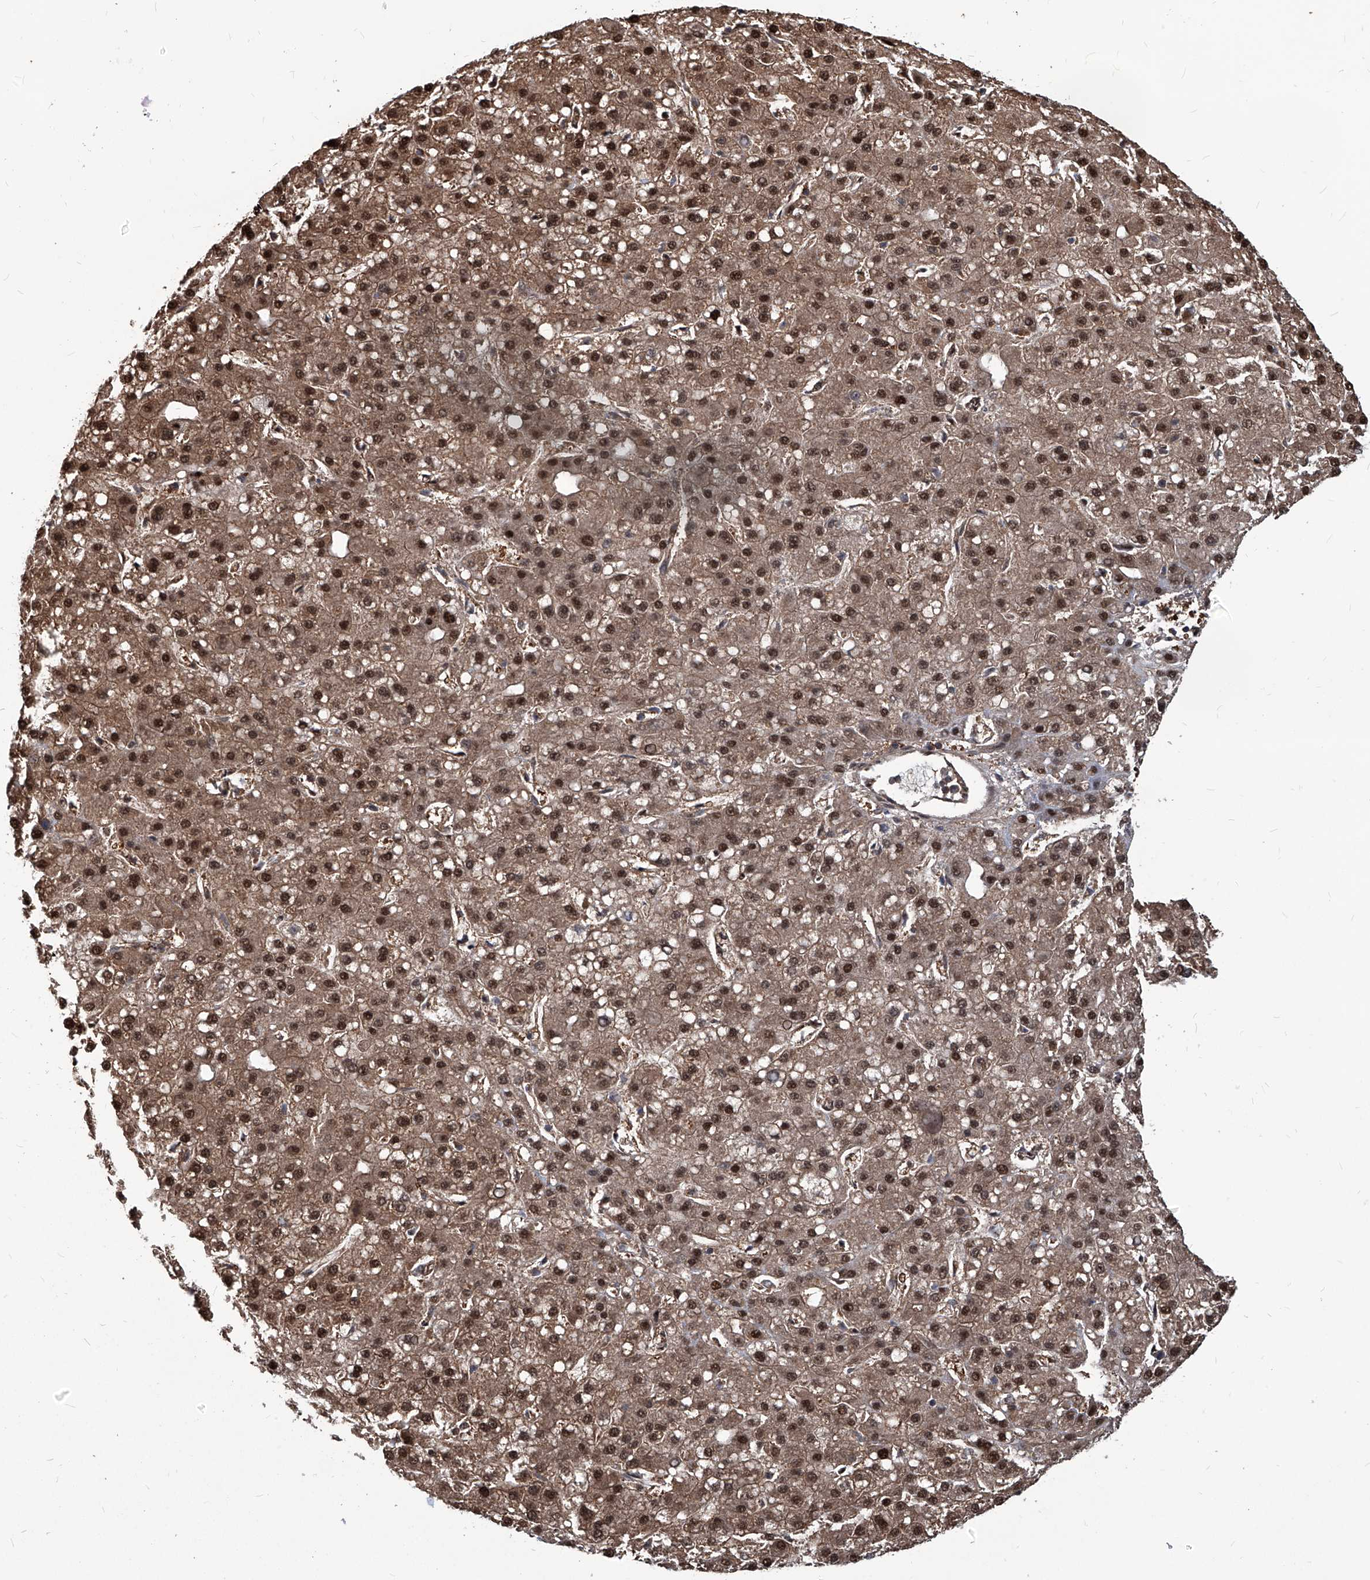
{"staining": {"intensity": "strong", "quantity": ">75%", "location": "cytoplasmic/membranous,nuclear"}, "tissue": "liver cancer", "cell_type": "Tumor cells", "image_type": "cancer", "snomed": [{"axis": "morphology", "description": "Carcinoma, Hepatocellular, NOS"}, {"axis": "topography", "description": "Liver"}], "caption": "A high amount of strong cytoplasmic/membranous and nuclear positivity is seen in approximately >75% of tumor cells in liver cancer tissue.", "gene": "PSMB1", "patient": {"sex": "male", "age": 67}}